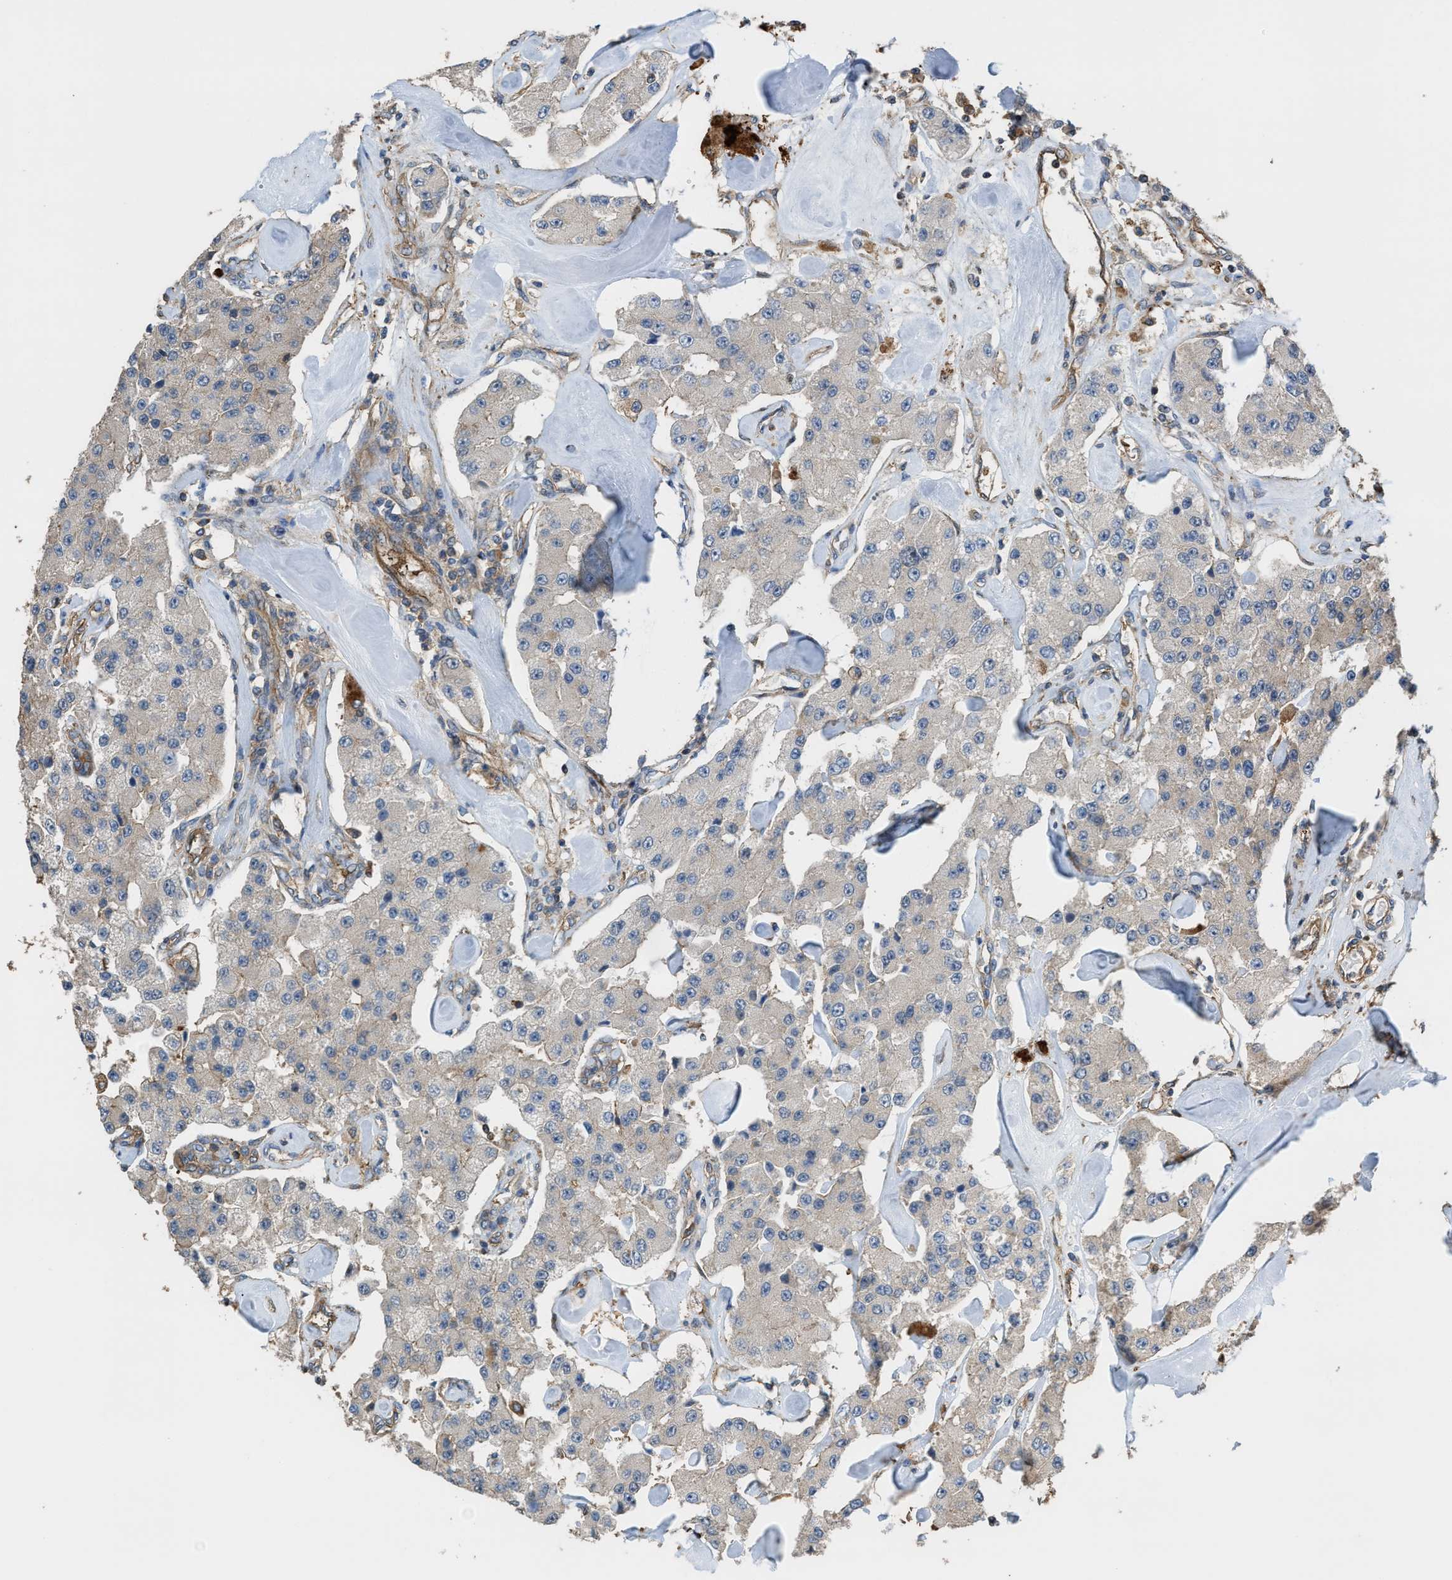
{"staining": {"intensity": "weak", "quantity": "<25%", "location": "cytoplasmic/membranous"}, "tissue": "carcinoid", "cell_type": "Tumor cells", "image_type": "cancer", "snomed": [{"axis": "morphology", "description": "Carcinoid, malignant, NOS"}, {"axis": "topography", "description": "Pancreas"}], "caption": "Carcinoid was stained to show a protein in brown. There is no significant staining in tumor cells.", "gene": "ATIC", "patient": {"sex": "male", "age": 41}}